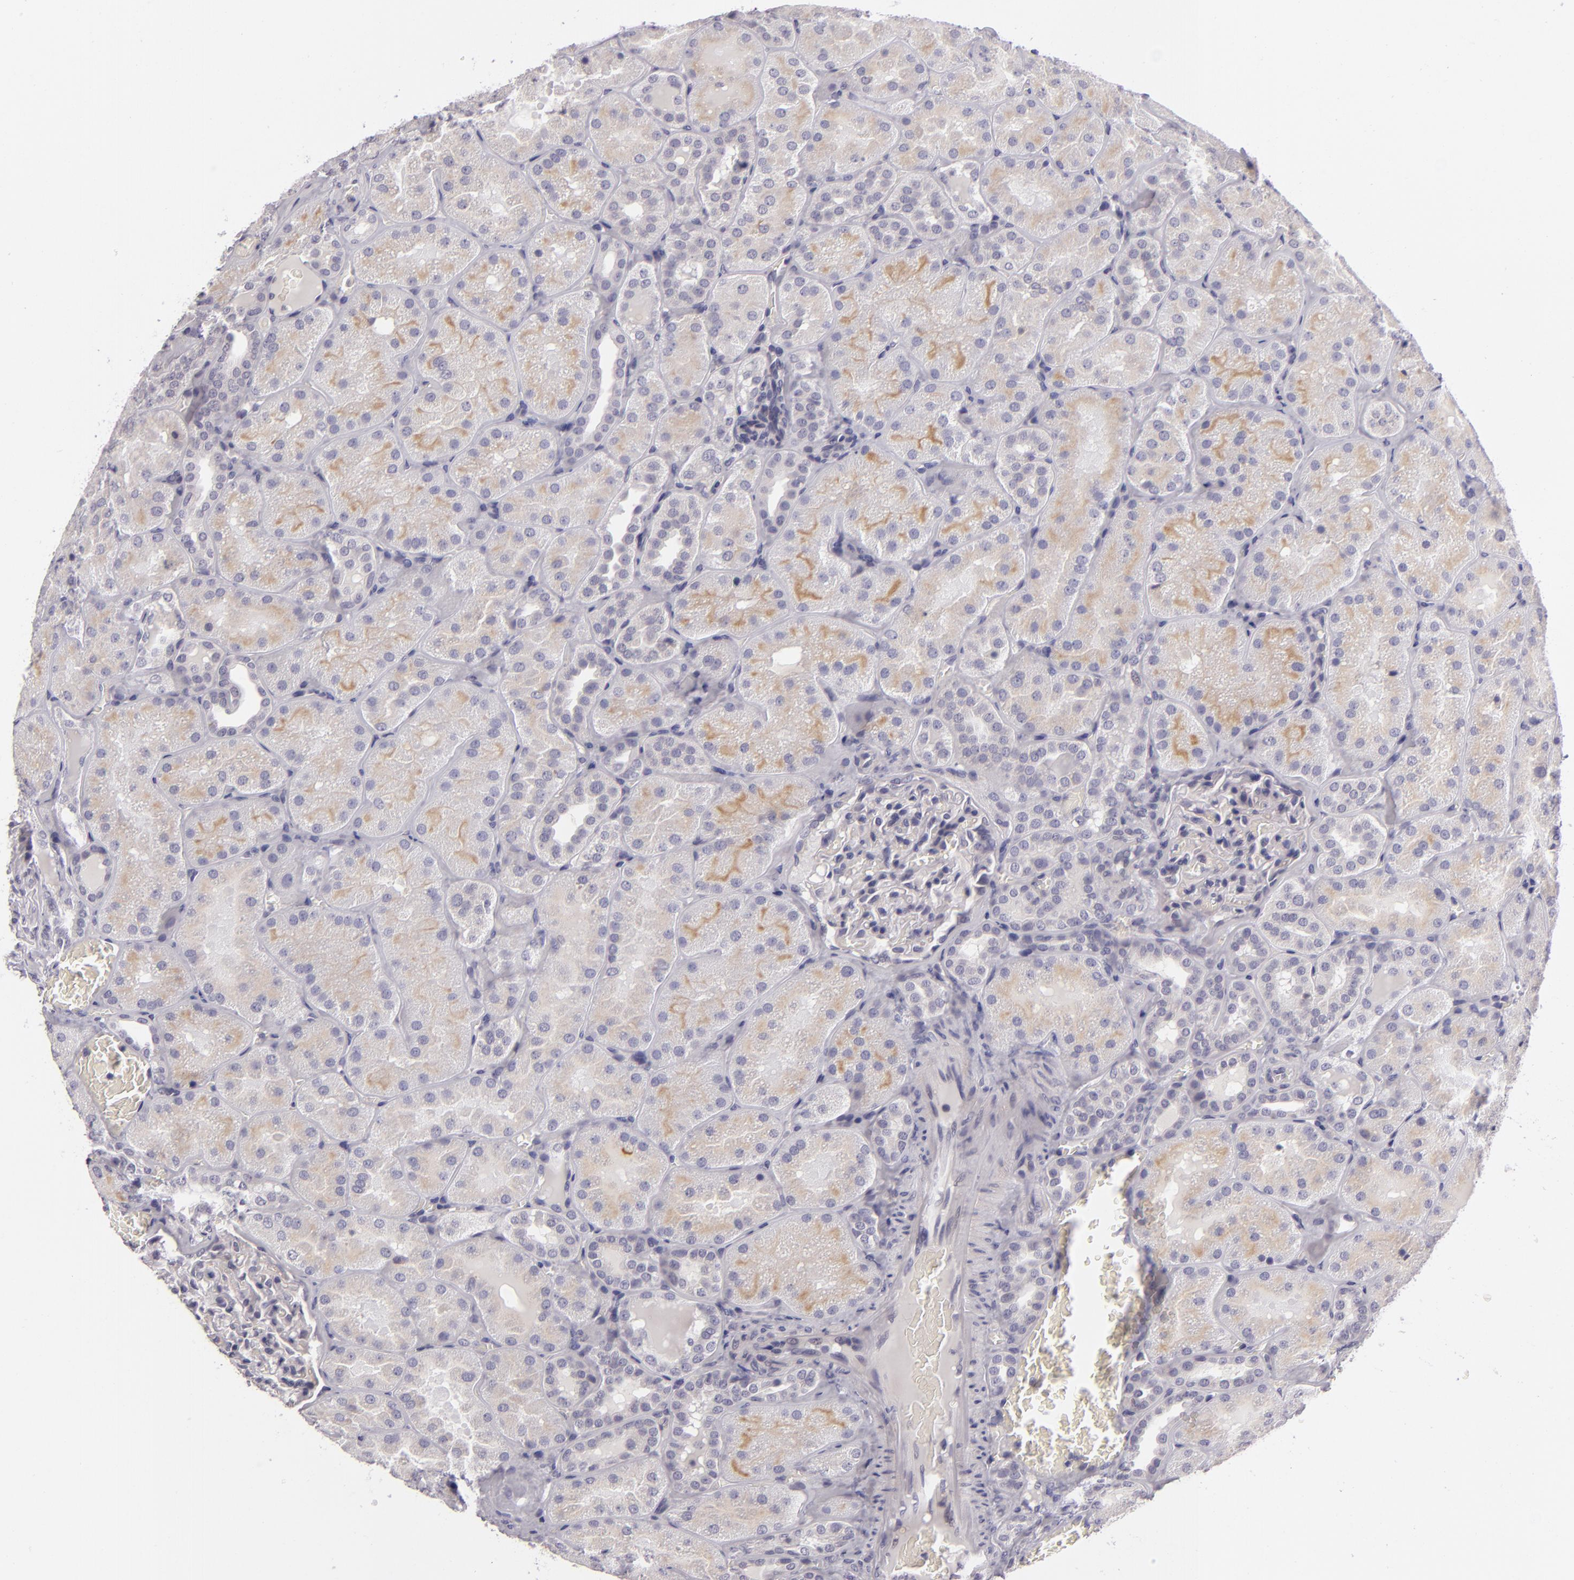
{"staining": {"intensity": "negative", "quantity": "none", "location": "none"}, "tissue": "kidney", "cell_type": "Cells in glomeruli", "image_type": "normal", "snomed": [{"axis": "morphology", "description": "Normal tissue, NOS"}, {"axis": "topography", "description": "Kidney"}], "caption": "Immunohistochemistry (IHC) micrograph of normal human kidney stained for a protein (brown), which displays no positivity in cells in glomeruli.", "gene": "EGFL6", "patient": {"sex": "male", "age": 28}}